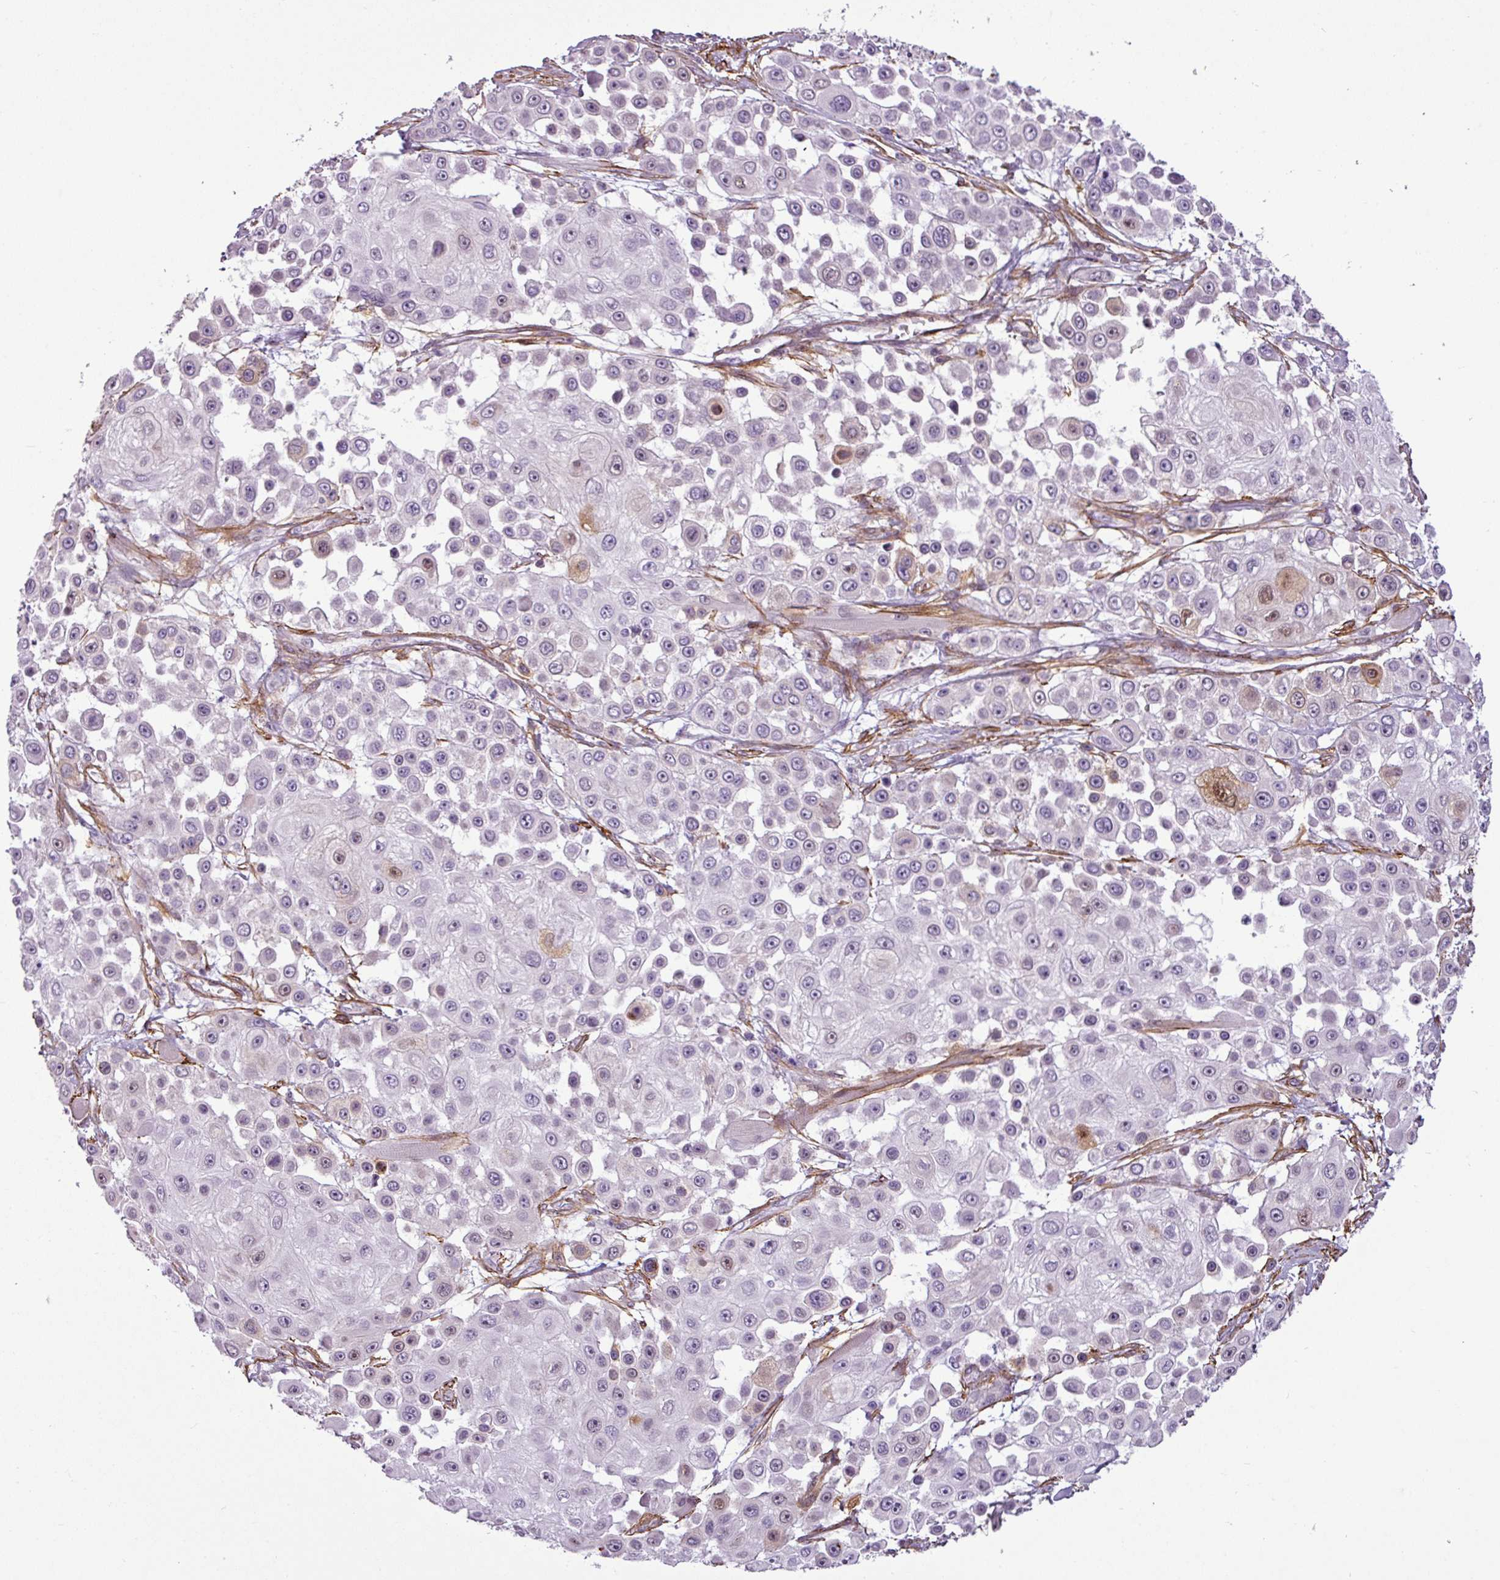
{"staining": {"intensity": "moderate", "quantity": "<25%", "location": "nuclear"}, "tissue": "skin cancer", "cell_type": "Tumor cells", "image_type": "cancer", "snomed": [{"axis": "morphology", "description": "Squamous cell carcinoma, NOS"}, {"axis": "topography", "description": "Skin"}], "caption": "Immunohistochemistry staining of skin cancer (squamous cell carcinoma), which exhibits low levels of moderate nuclear staining in about <25% of tumor cells indicating moderate nuclear protein positivity. The staining was performed using DAB (3,3'-diaminobenzidine) (brown) for protein detection and nuclei were counterstained in hematoxylin (blue).", "gene": "ATP10A", "patient": {"sex": "male", "age": 67}}